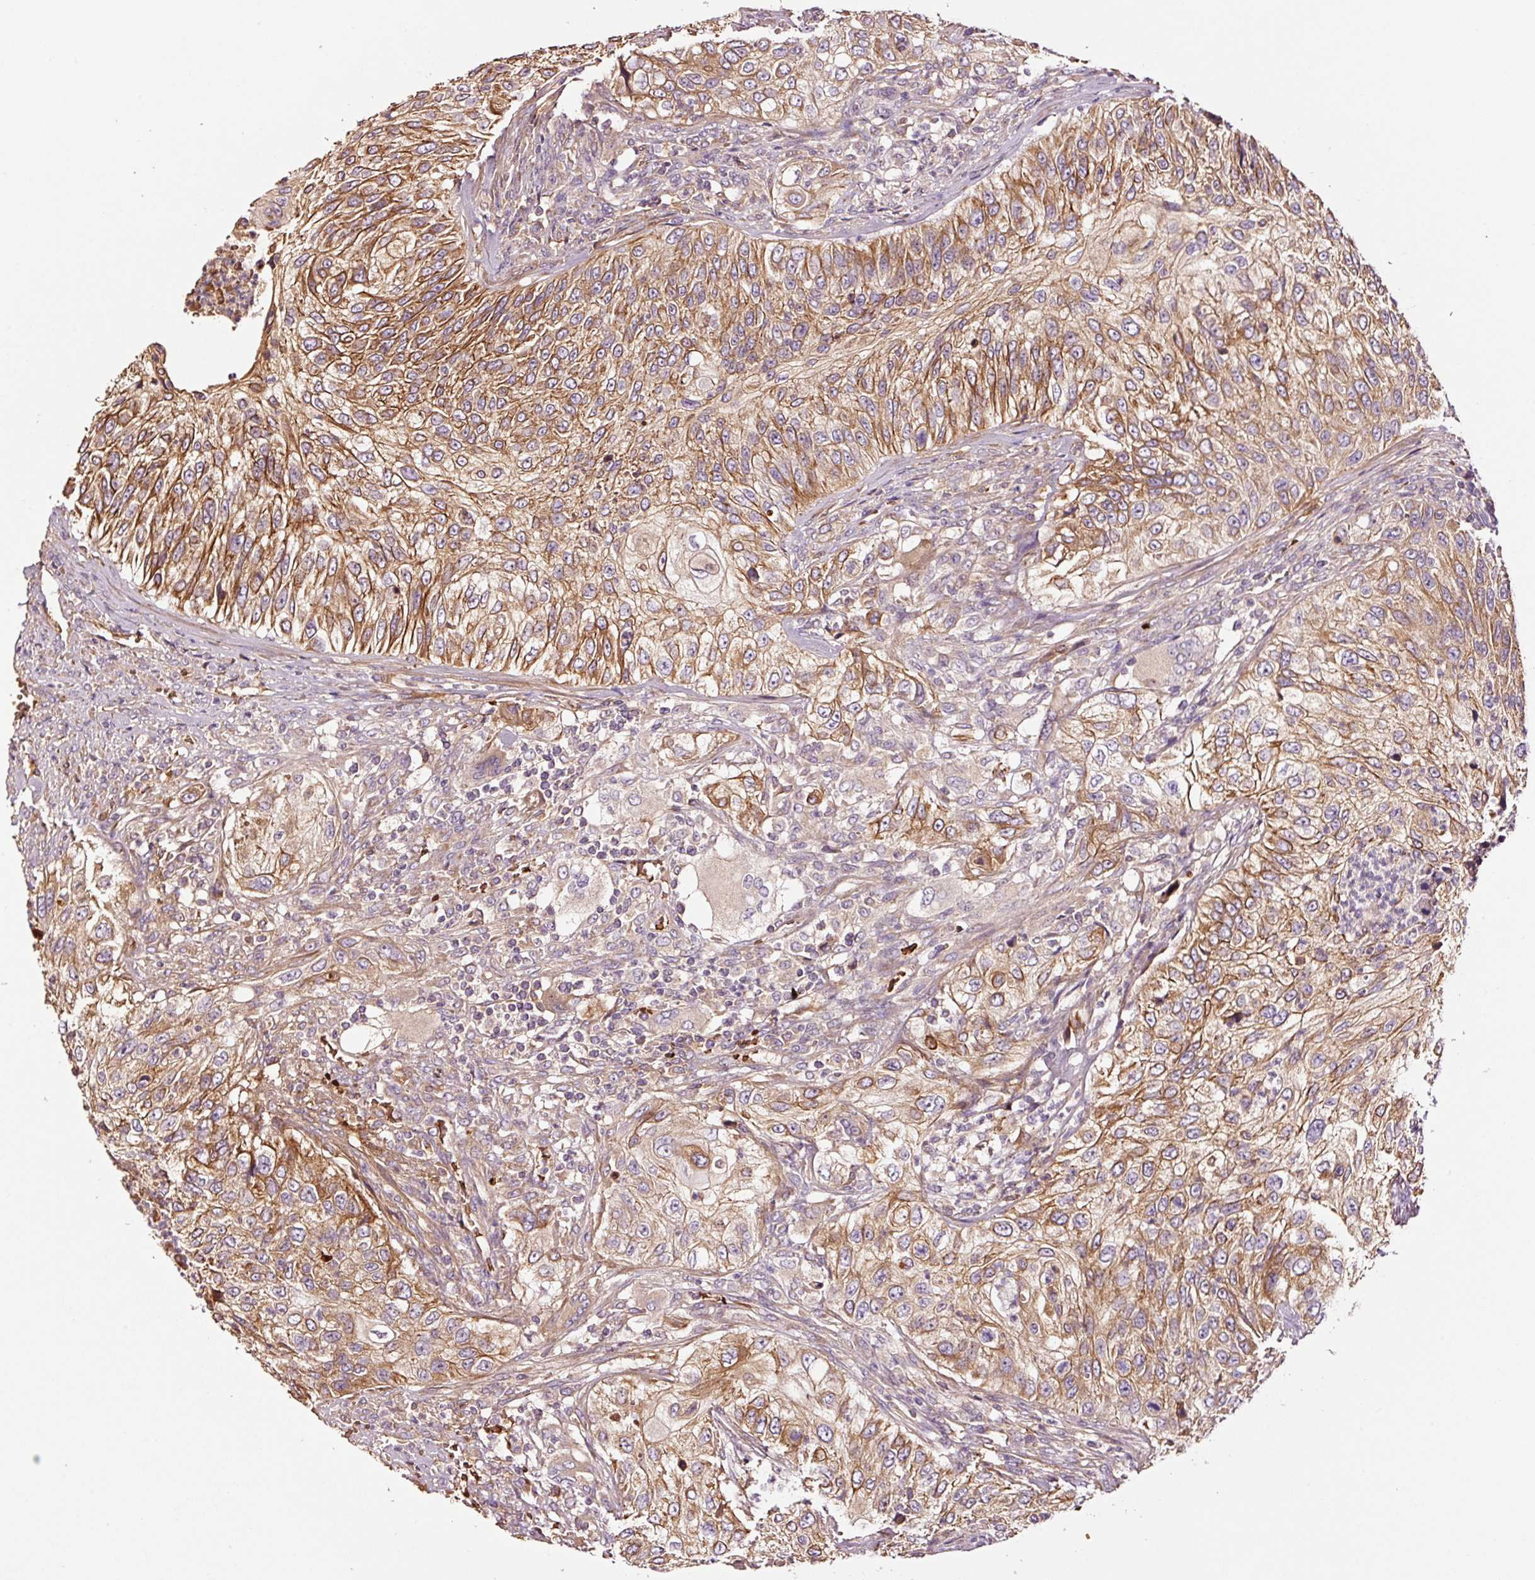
{"staining": {"intensity": "moderate", "quantity": ">75%", "location": "cytoplasmic/membranous"}, "tissue": "urothelial cancer", "cell_type": "Tumor cells", "image_type": "cancer", "snomed": [{"axis": "morphology", "description": "Urothelial carcinoma, High grade"}, {"axis": "topography", "description": "Urinary bladder"}], "caption": "IHC staining of urothelial carcinoma (high-grade), which displays medium levels of moderate cytoplasmic/membranous expression in approximately >75% of tumor cells indicating moderate cytoplasmic/membranous protein staining. The staining was performed using DAB (brown) for protein detection and nuclei were counterstained in hematoxylin (blue).", "gene": "PGLYRP2", "patient": {"sex": "female", "age": 60}}